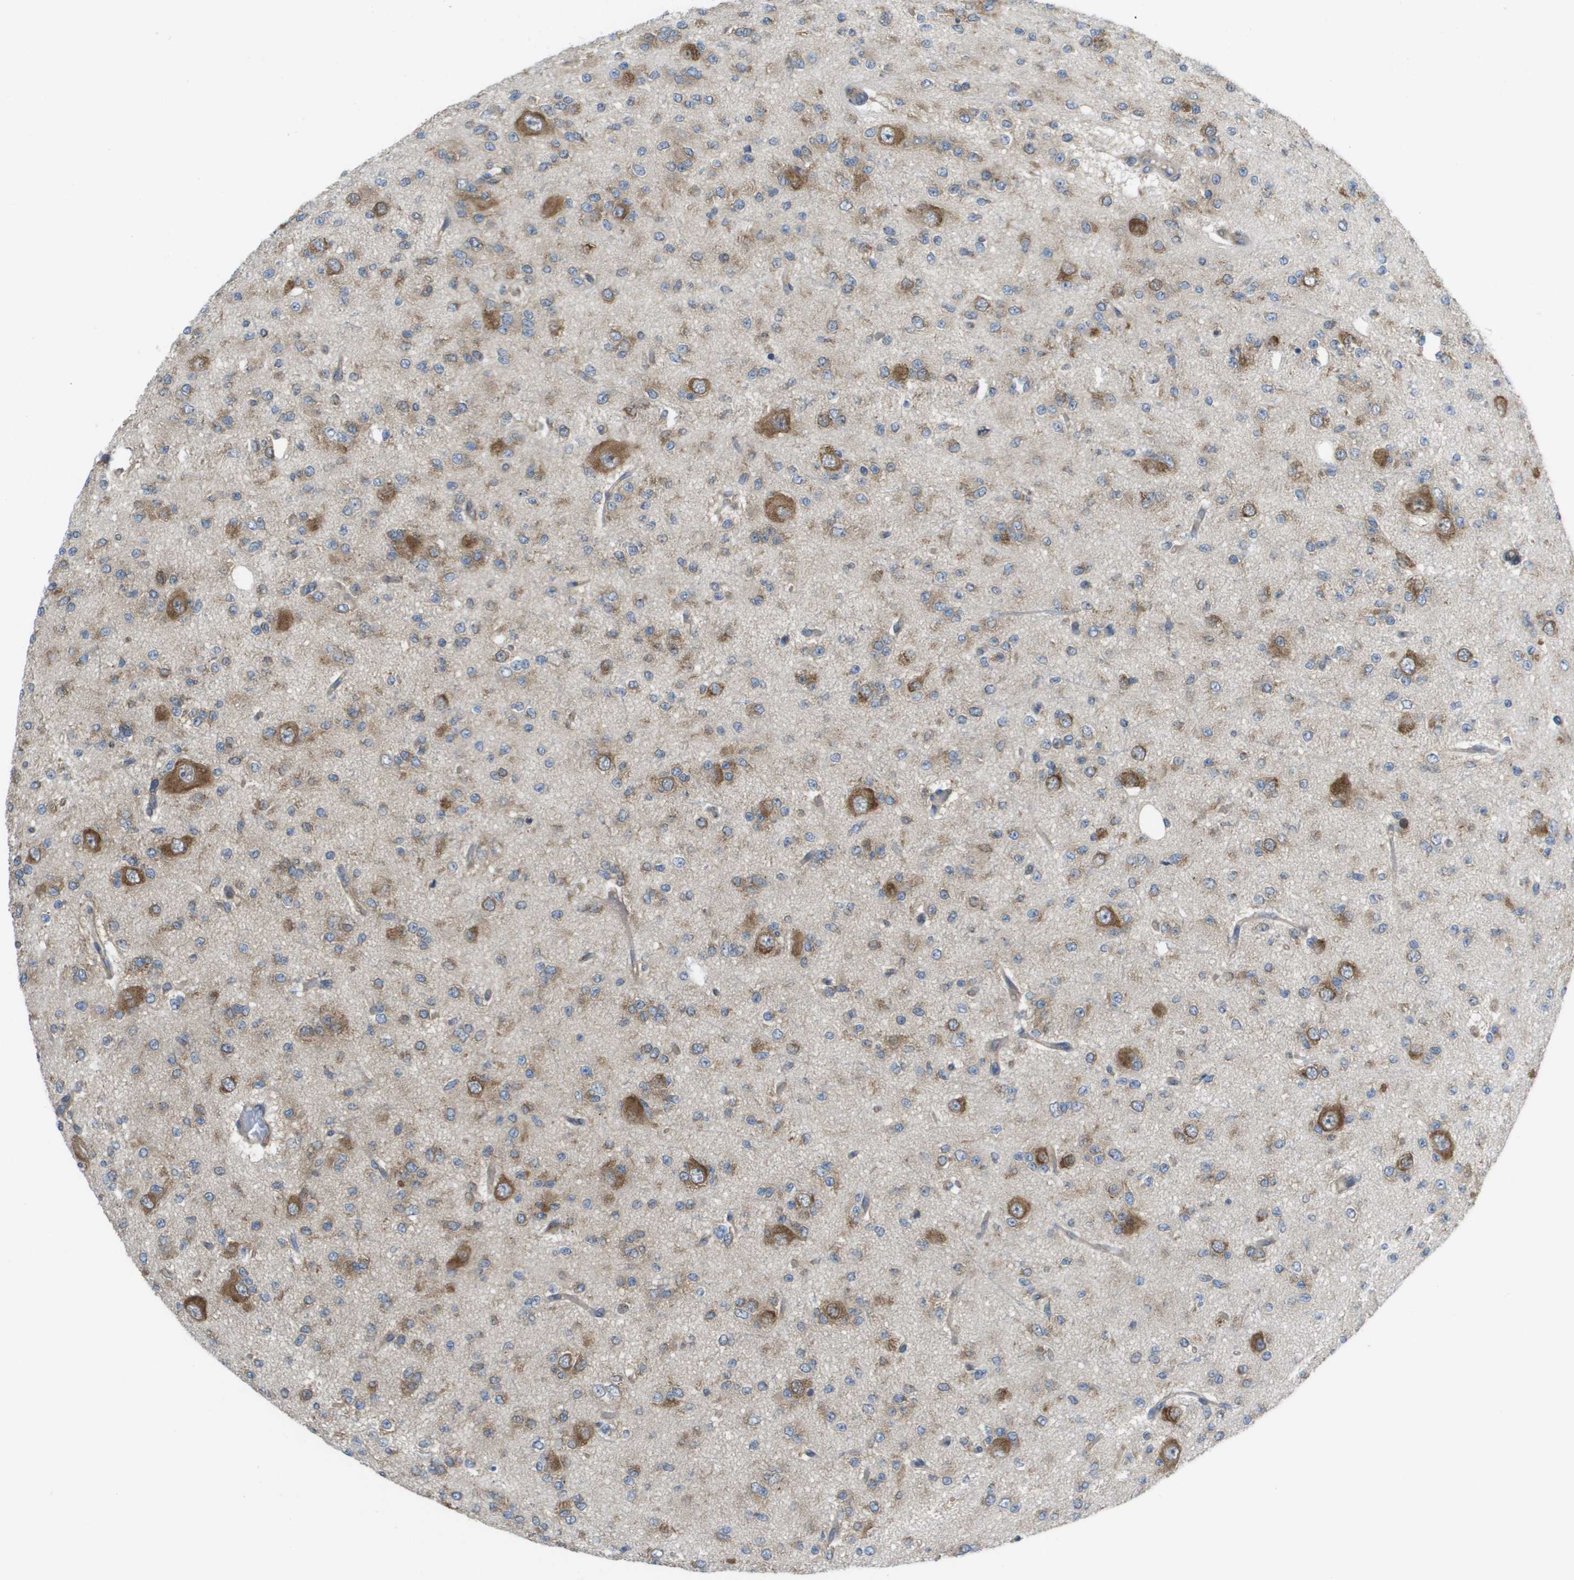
{"staining": {"intensity": "moderate", "quantity": "25%-75%", "location": "cytoplasmic/membranous"}, "tissue": "glioma", "cell_type": "Tumor cells", "image_type": "cancer", "snomed": [{"axis": "morphology", "description": "Glioma, malignant, Low grade"}, {"axis": "topography", "description": "Brain"}], "caption": "DAB immunohistochemical staining of human glioma reveals moderate cytoplasmic/membranous protein staining in about 25%-75% of tumor cells.", "gene": "EIF4G2", "patient": {"sex": "male", "age": 38}}